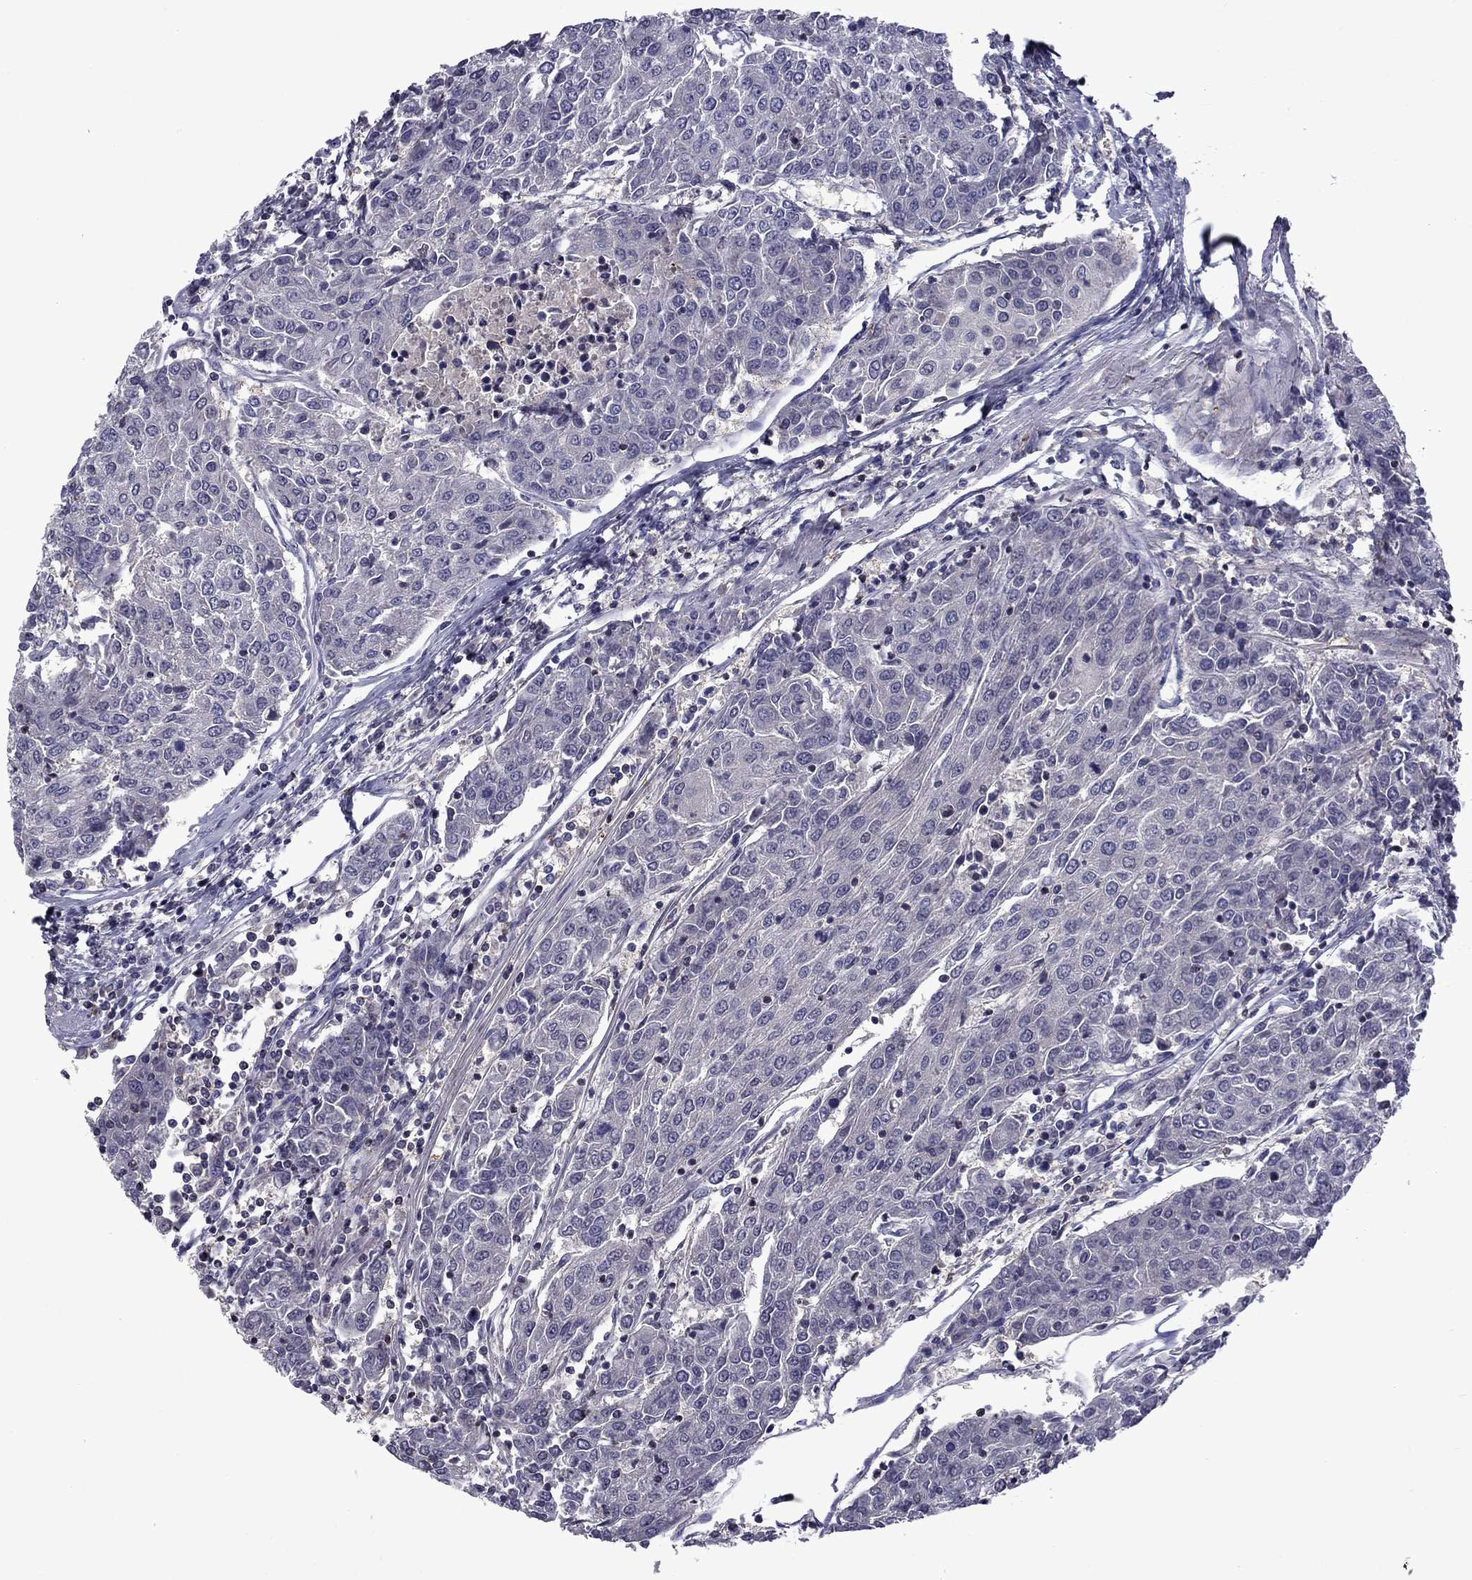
{"staining": {"intensity": "negative", "quantity": "none", "location": "none"}, "tissue": "urothelial cancer", "cell_type": "Tumor cells", "image_type": "cancer", "snomed": [{"axis": "morphology", "description": "Urothelial carcinoma, High grade"}, {"axis": "topography", "description": "Urinary bladder"}], "caption": "Tumor cells are negative for brown protein staining in urothelial carcinoma (high-grade).", "gene": "SNTA1", "patient": {"sex": "female", "age": 85}}